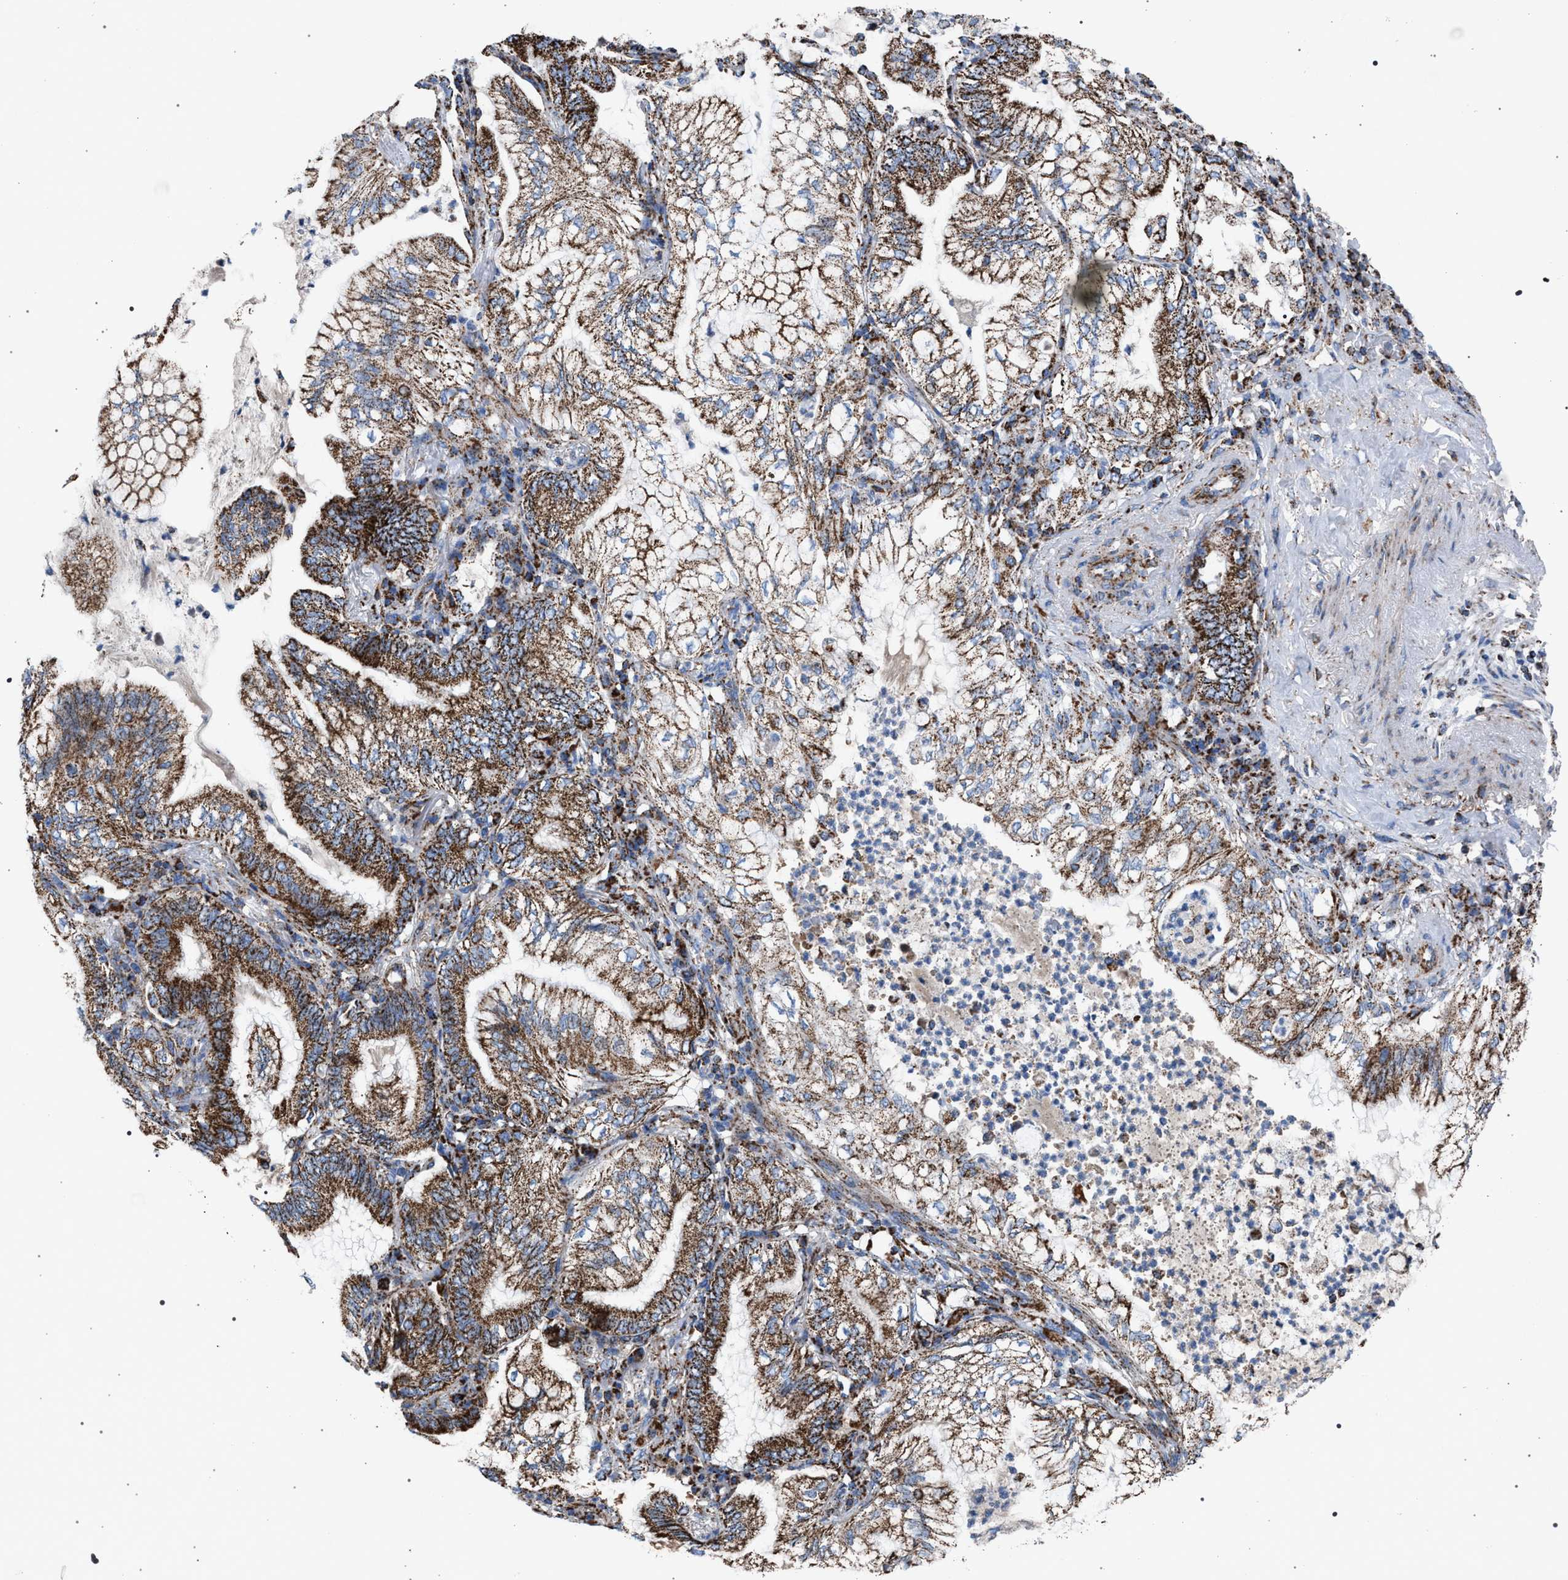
{"staining": {"intensity": "moderate", "quantity": ">75%", "location": "cytoplasmic/membranous"}, "tissue": "lung cancer", "cell_type": "Tumor cells", "image_type": "cancer", "snomed": [{"axis": "morphology", "description": "Adenocarcinoma, NOS"}, {"axis": "topography", "description": "Lung"}], "caption": "Tumor cells reveal medium levels of moderate cytoplasmic/membranous expression in about >75% of cells in human lung cancer.", "gene": "VPS13A", "patient": {"sex": "female", "age": 70}}